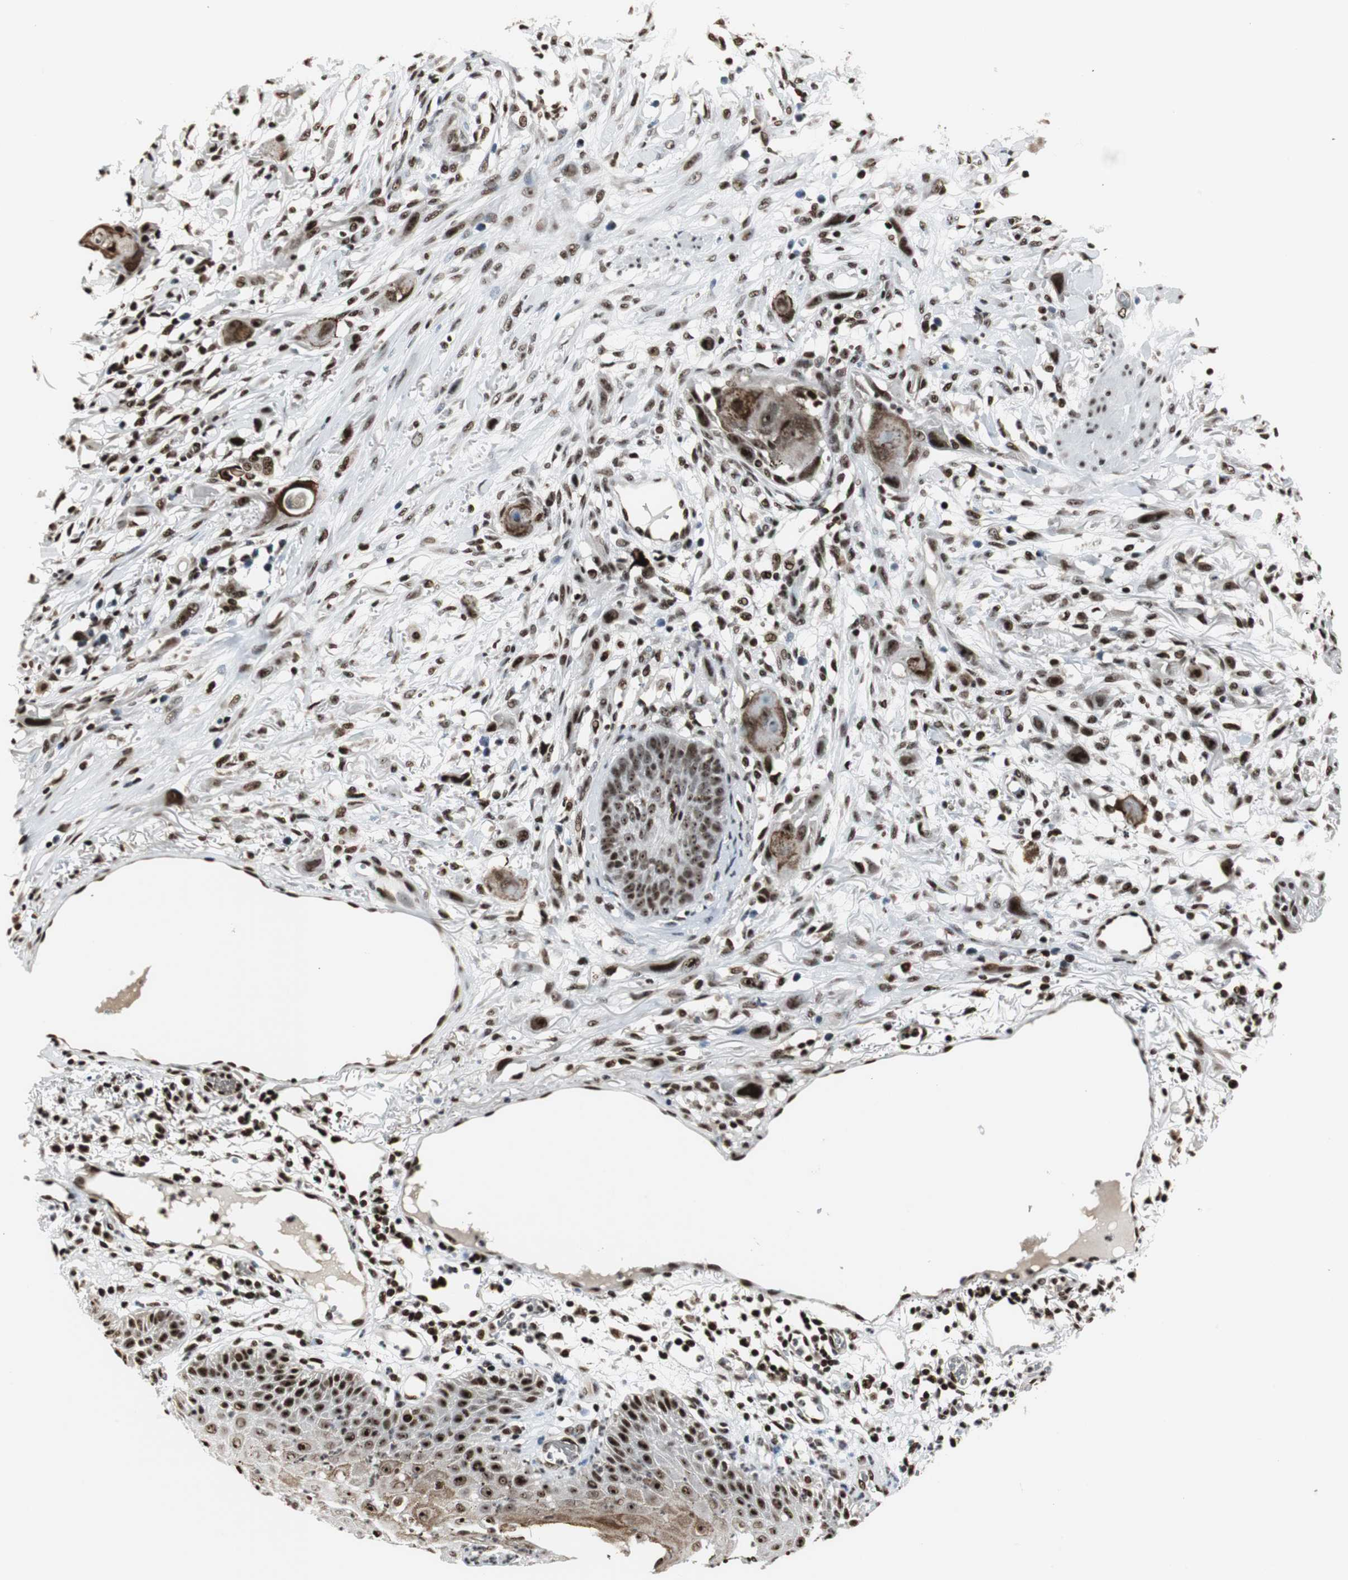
{"staining": {"intensity": "strong", "quantity": ">75%", "location": "nuclear"}, "tissue": "skin cancer", "cell_type": "Tumor cells", "image_type": "cancer", "snomed": [{"axis": "morphology", "description": "Normal tissue, NOS"}, {"axis": "morphology", "description": "Squamous cell carcinoma, NOS"}, {"axis": "topography", "description": "Skin"}], "caption": "A brown stain shows strong nuclear expression of a protein in skin cancer (squamous cell carcinoma) tumor cells. Nuclei are stained in blue.", "gene": "PARN", "patient": {"sex": "female", "age": 59}}